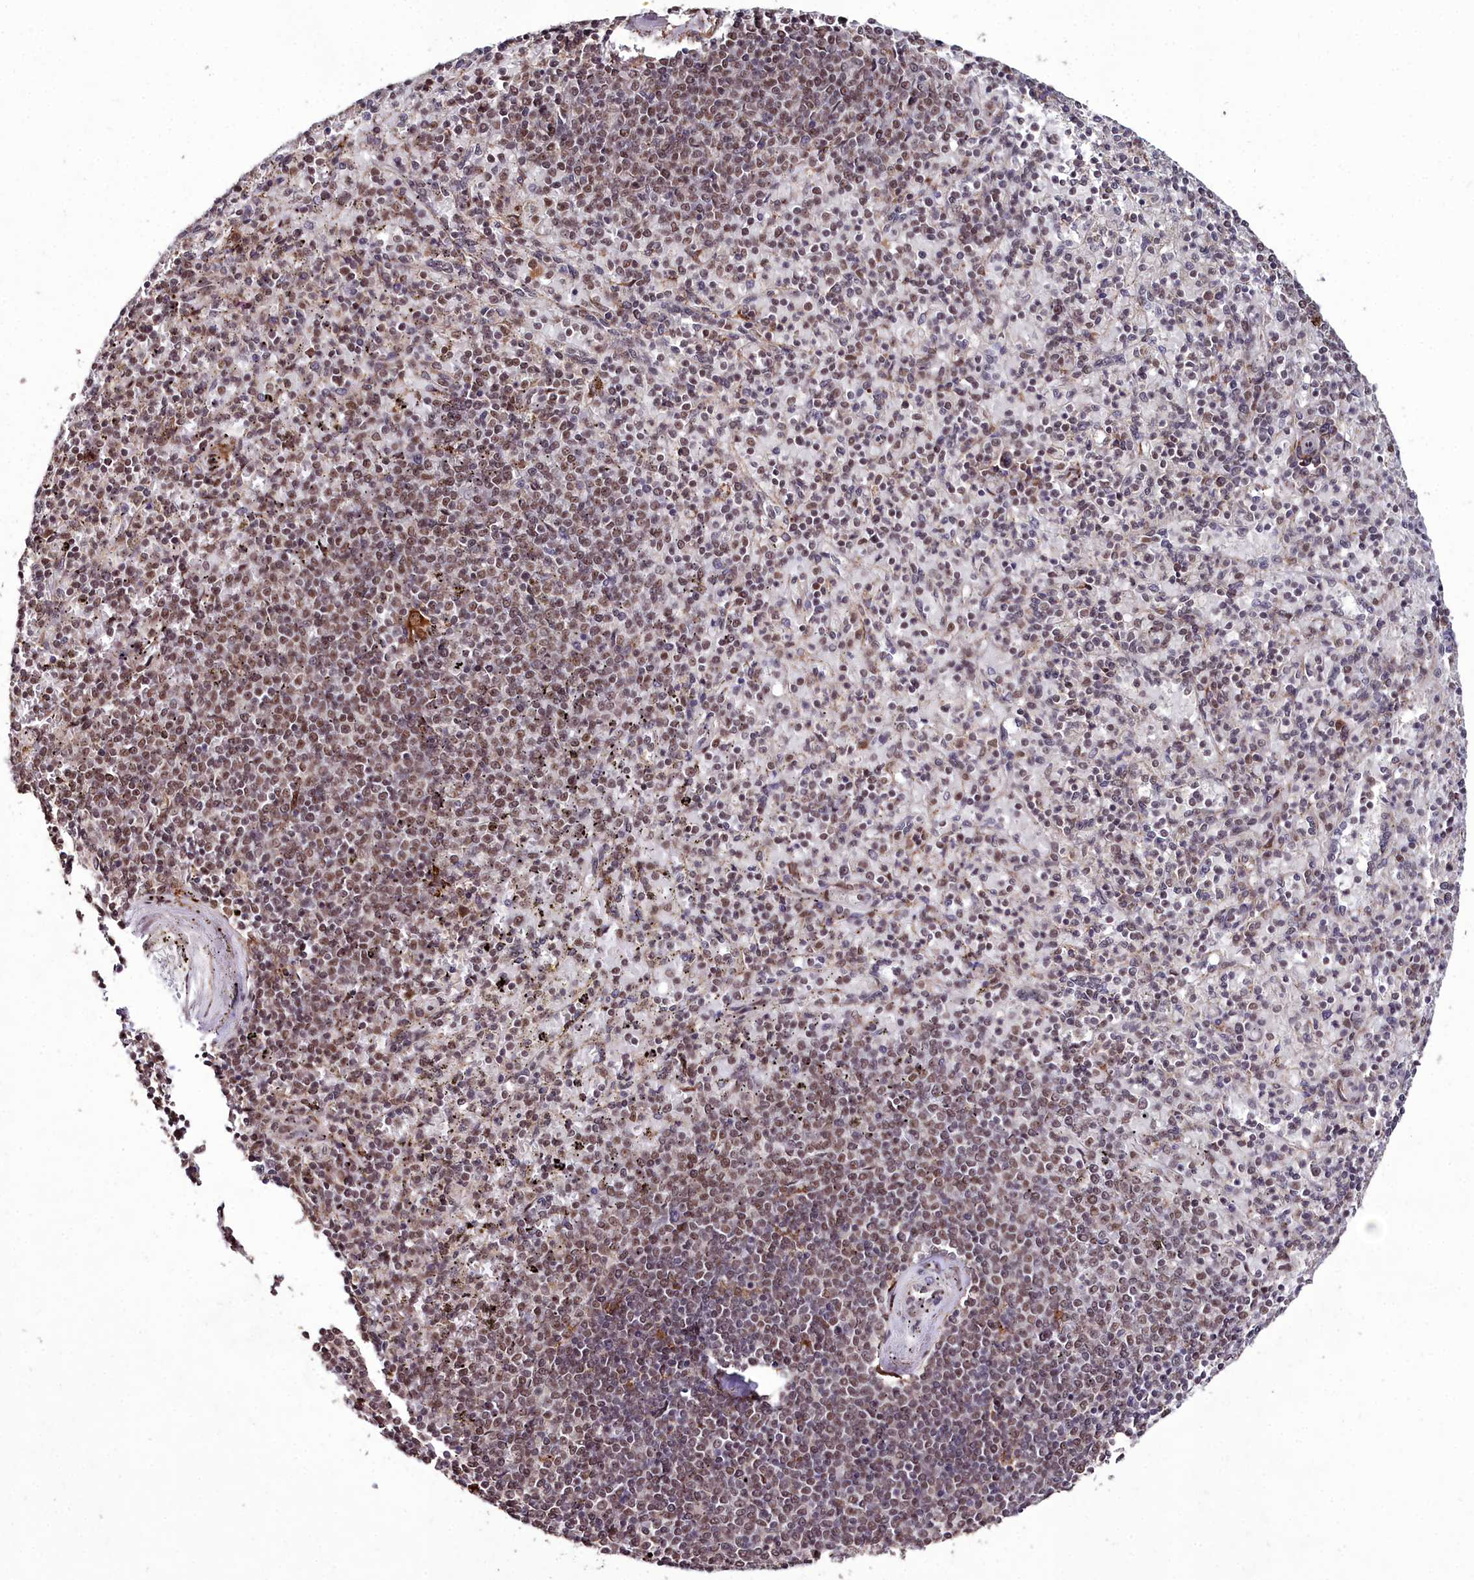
{"staining": {"intensity": "moderate", "quantity": ">75%", "location": "nuclear"}, "tissue": "spleen", "cell_type": "Cells in red pulp", "image_type": "normal", "snomed": [{"axis": "morphology", "description": "Normal tissue, NOS"}, {"axis": "topography", "description": "Spleen"}], "caption": "The histopathology image demonstrates staining of unremarkable spleen, revealing moderate nuclear protein expression (brown color) within cells in red pulp. (Brightfield microscopy of DAB IHC at high magnification).", "gene": "CXXC1", "patient": {"sex": "male", "age": 82}}